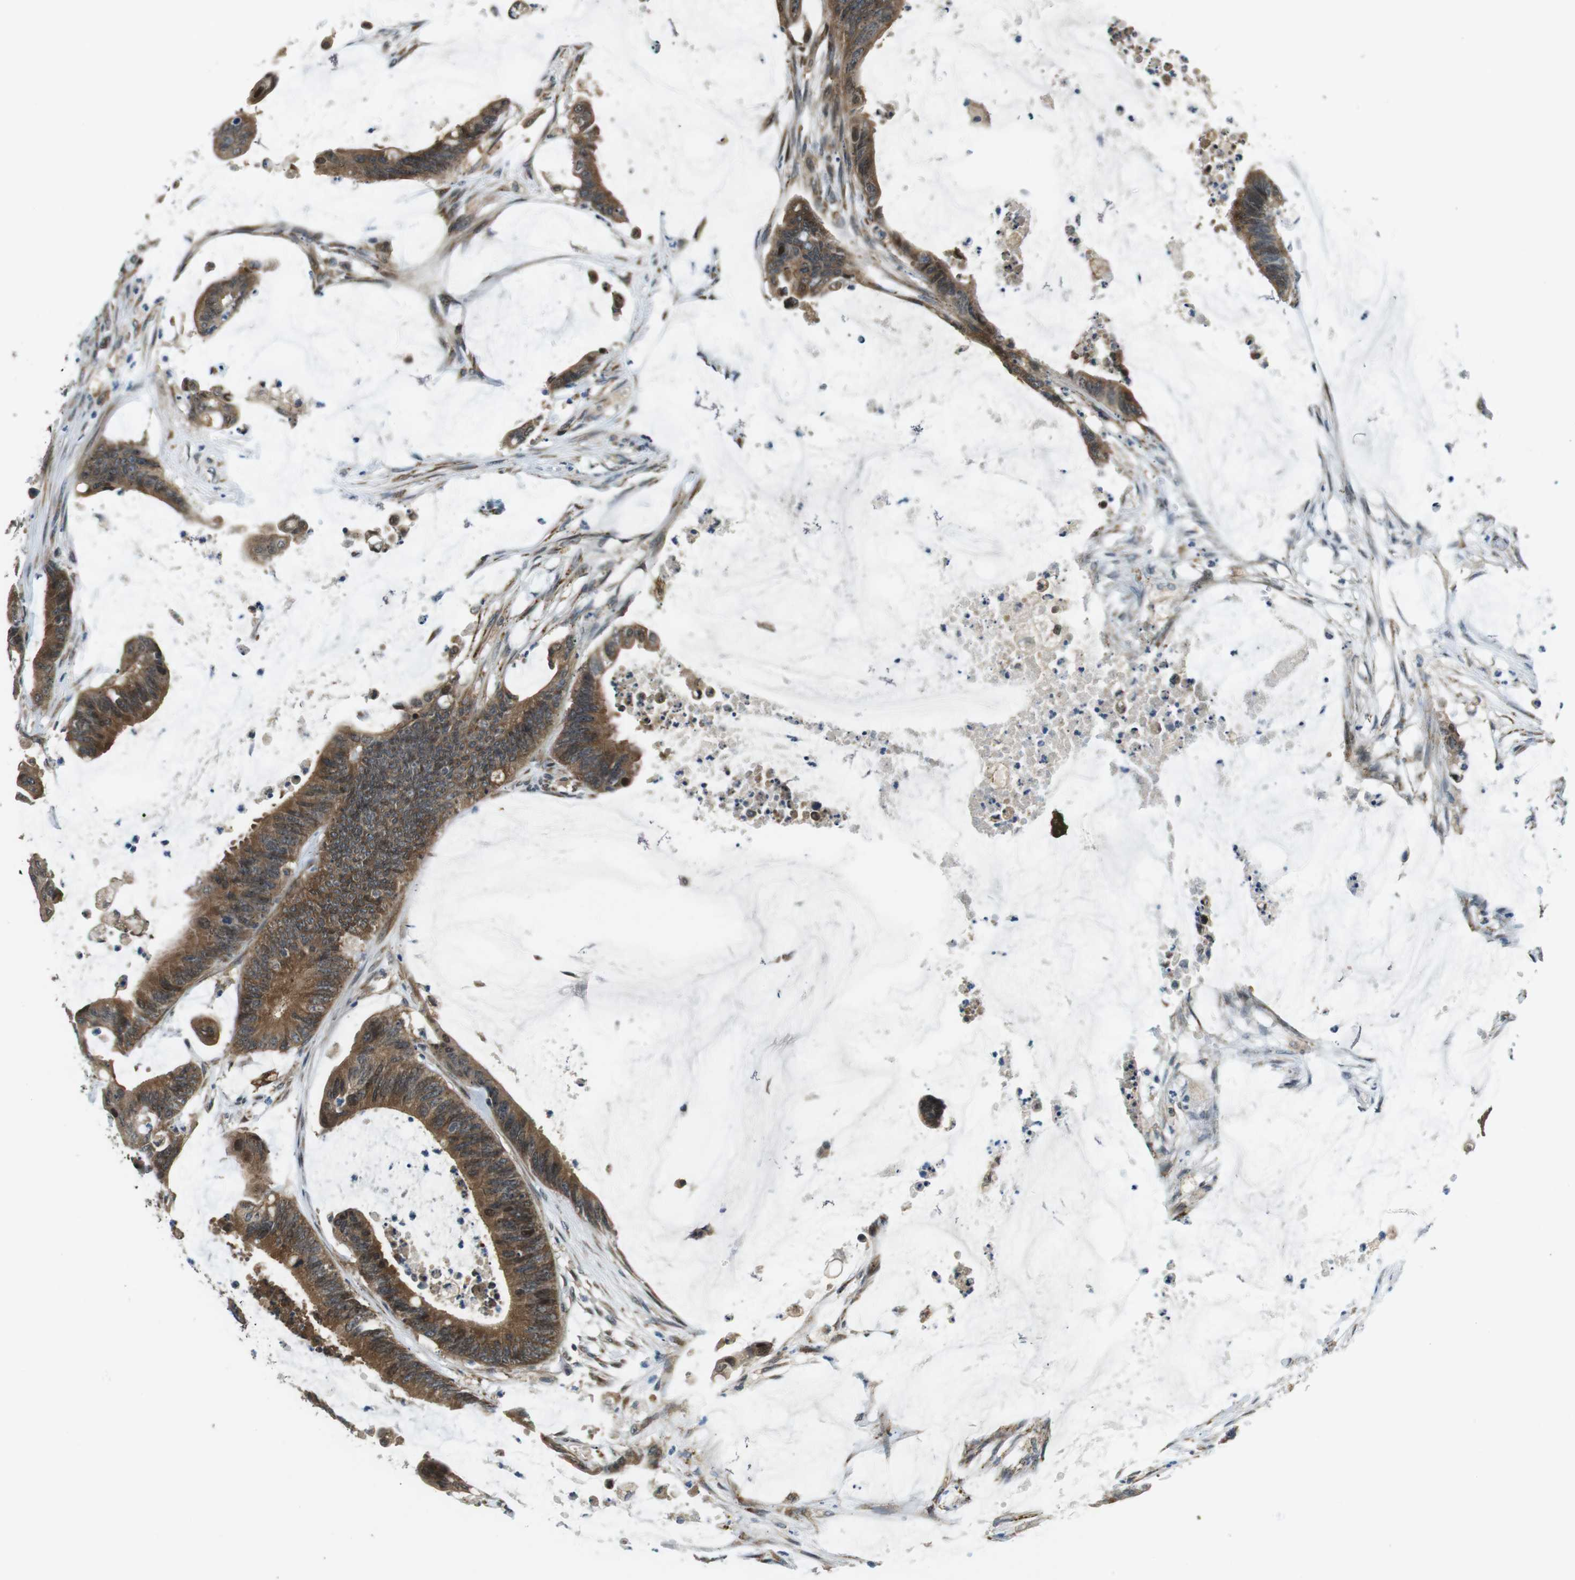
{"staining": {"intensity": "strong", "quantity": ">75%", "location": "cytoplasmic/membranous"}, "tissue": "colorectal cancer", "cell_type": "Tumor cells", "image_type": "cancer", "snomed": [{"axis": "morphology", "description": "Adenocarcinoma, NOS"}, {"axis": "topography", "description": "Rectum"}], "caption": "IHC (DAB) staining of human colorectal adenocarcinoma reveals strong cytoplasmic/membranous protein staining in about >75% of tumor cells.", "gene": "PALD1", "patient": {"sex": "female", "age": 66}}